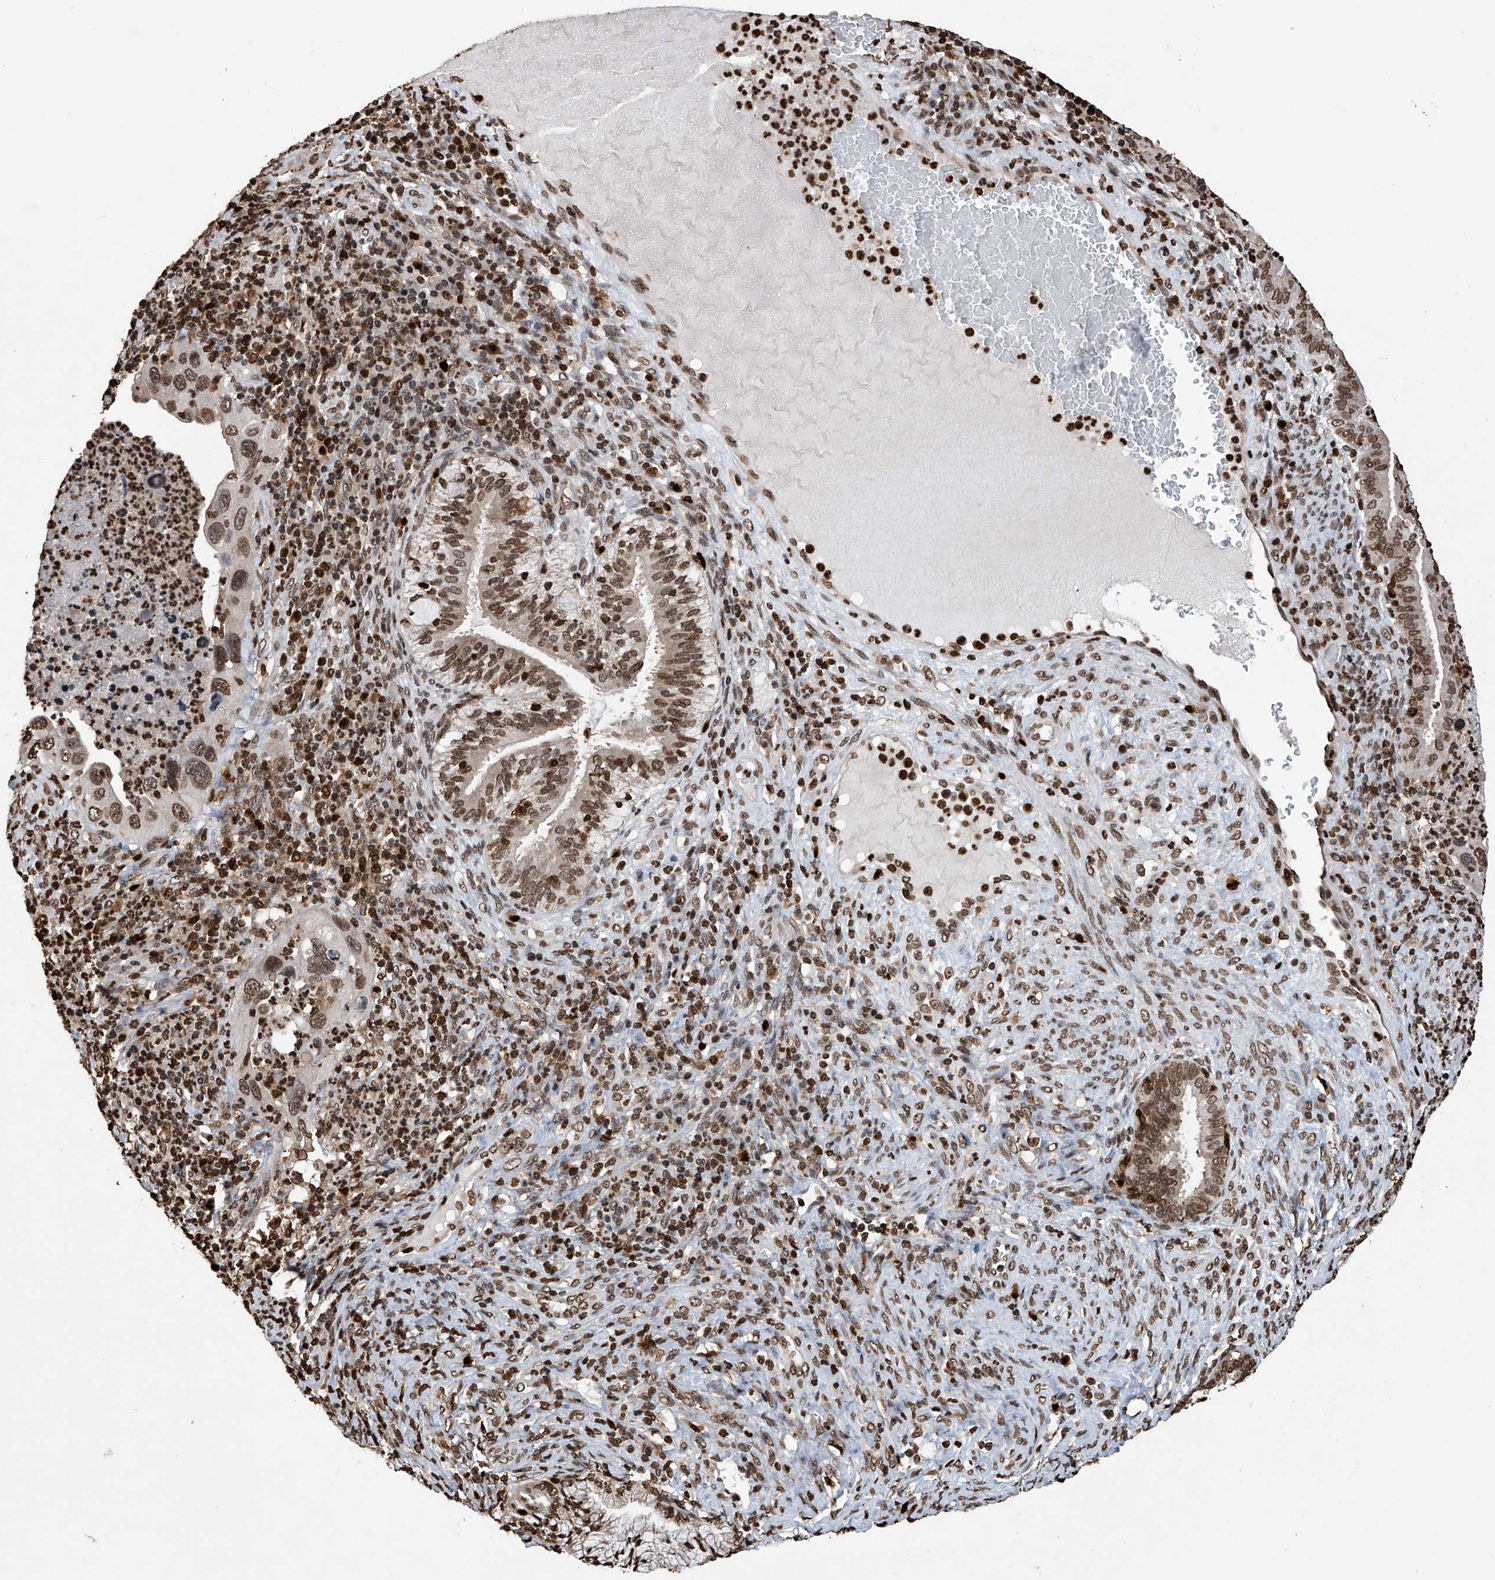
{"staining": {"intensity": "moderate", "quantity": ">75%", "location": "nuclear"}, "tissue": "cervical cancer", "cell_type": "Tumor cells", "image_type": "cancer", "snomed": [{"axis": "morphology", "description": "Squamous cell carcinoma, NOS"}, {"axis": "topography", "description": "Cervix"}], "caption": "Protein expression analysis of cervical cancer shows moderate nuclear positivity in approximately >75% of tumor cells.", "gene": "CFAP410", "patient": {"sex": "female", "age": 38}}